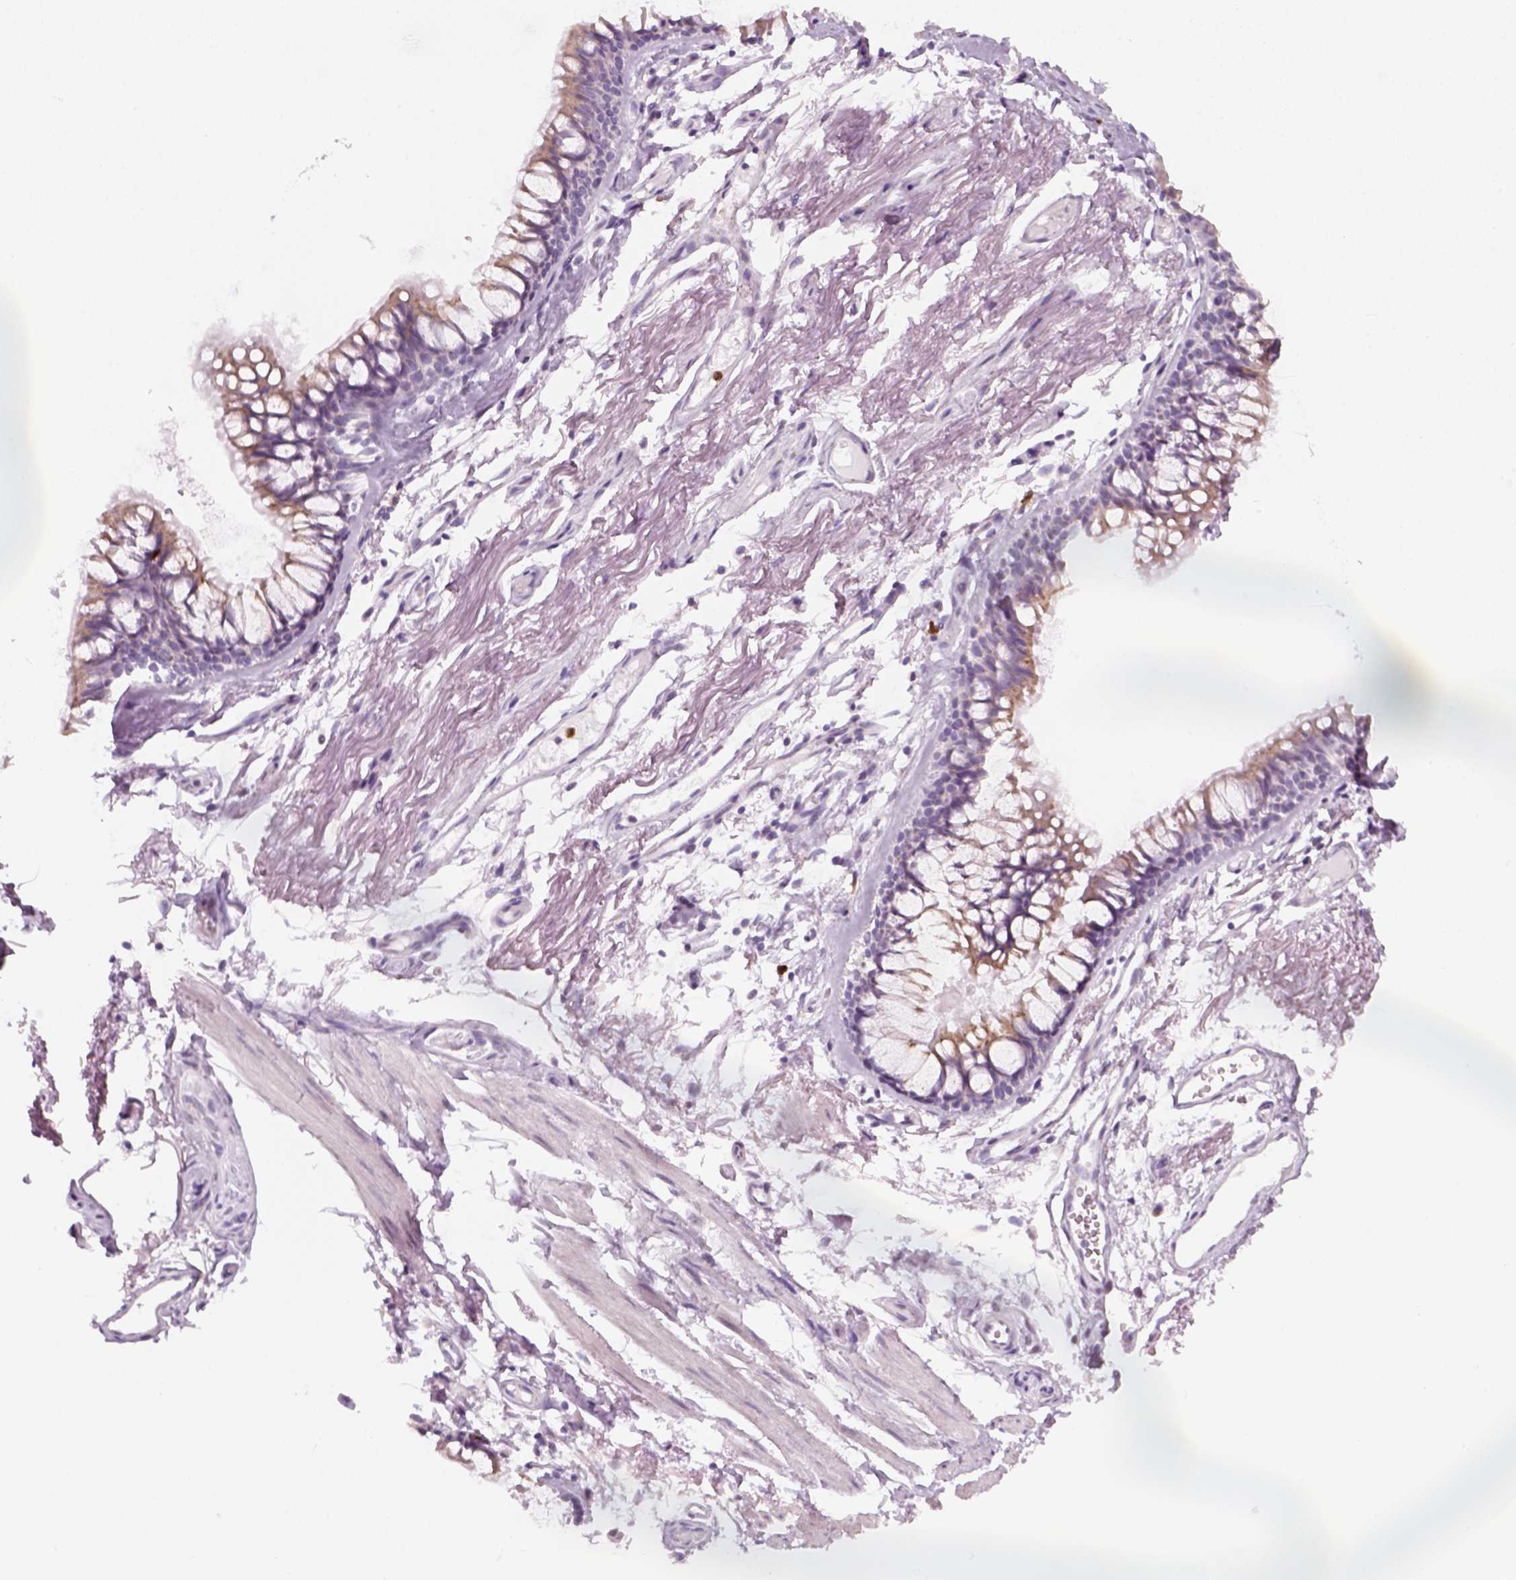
{"staining": {"intensity": "negative", "quantity": "none", "location": "none"}, "tissue": "soft tissue", "cell_type": "Fibroblasts", "image_type": "normal", "snomed": [{"axis": "morphology", "description": "Normal tissue, NOS"}, {"axis": "topography", "description": "Cartilage tissue"}, {"axis": "topography", "description": "Bronchus"}], "caption": "Fibroblasts show no significant staining in normal soft tissue.", "gene": "IL4", "patient": {"sex": "female", "age": 79}}